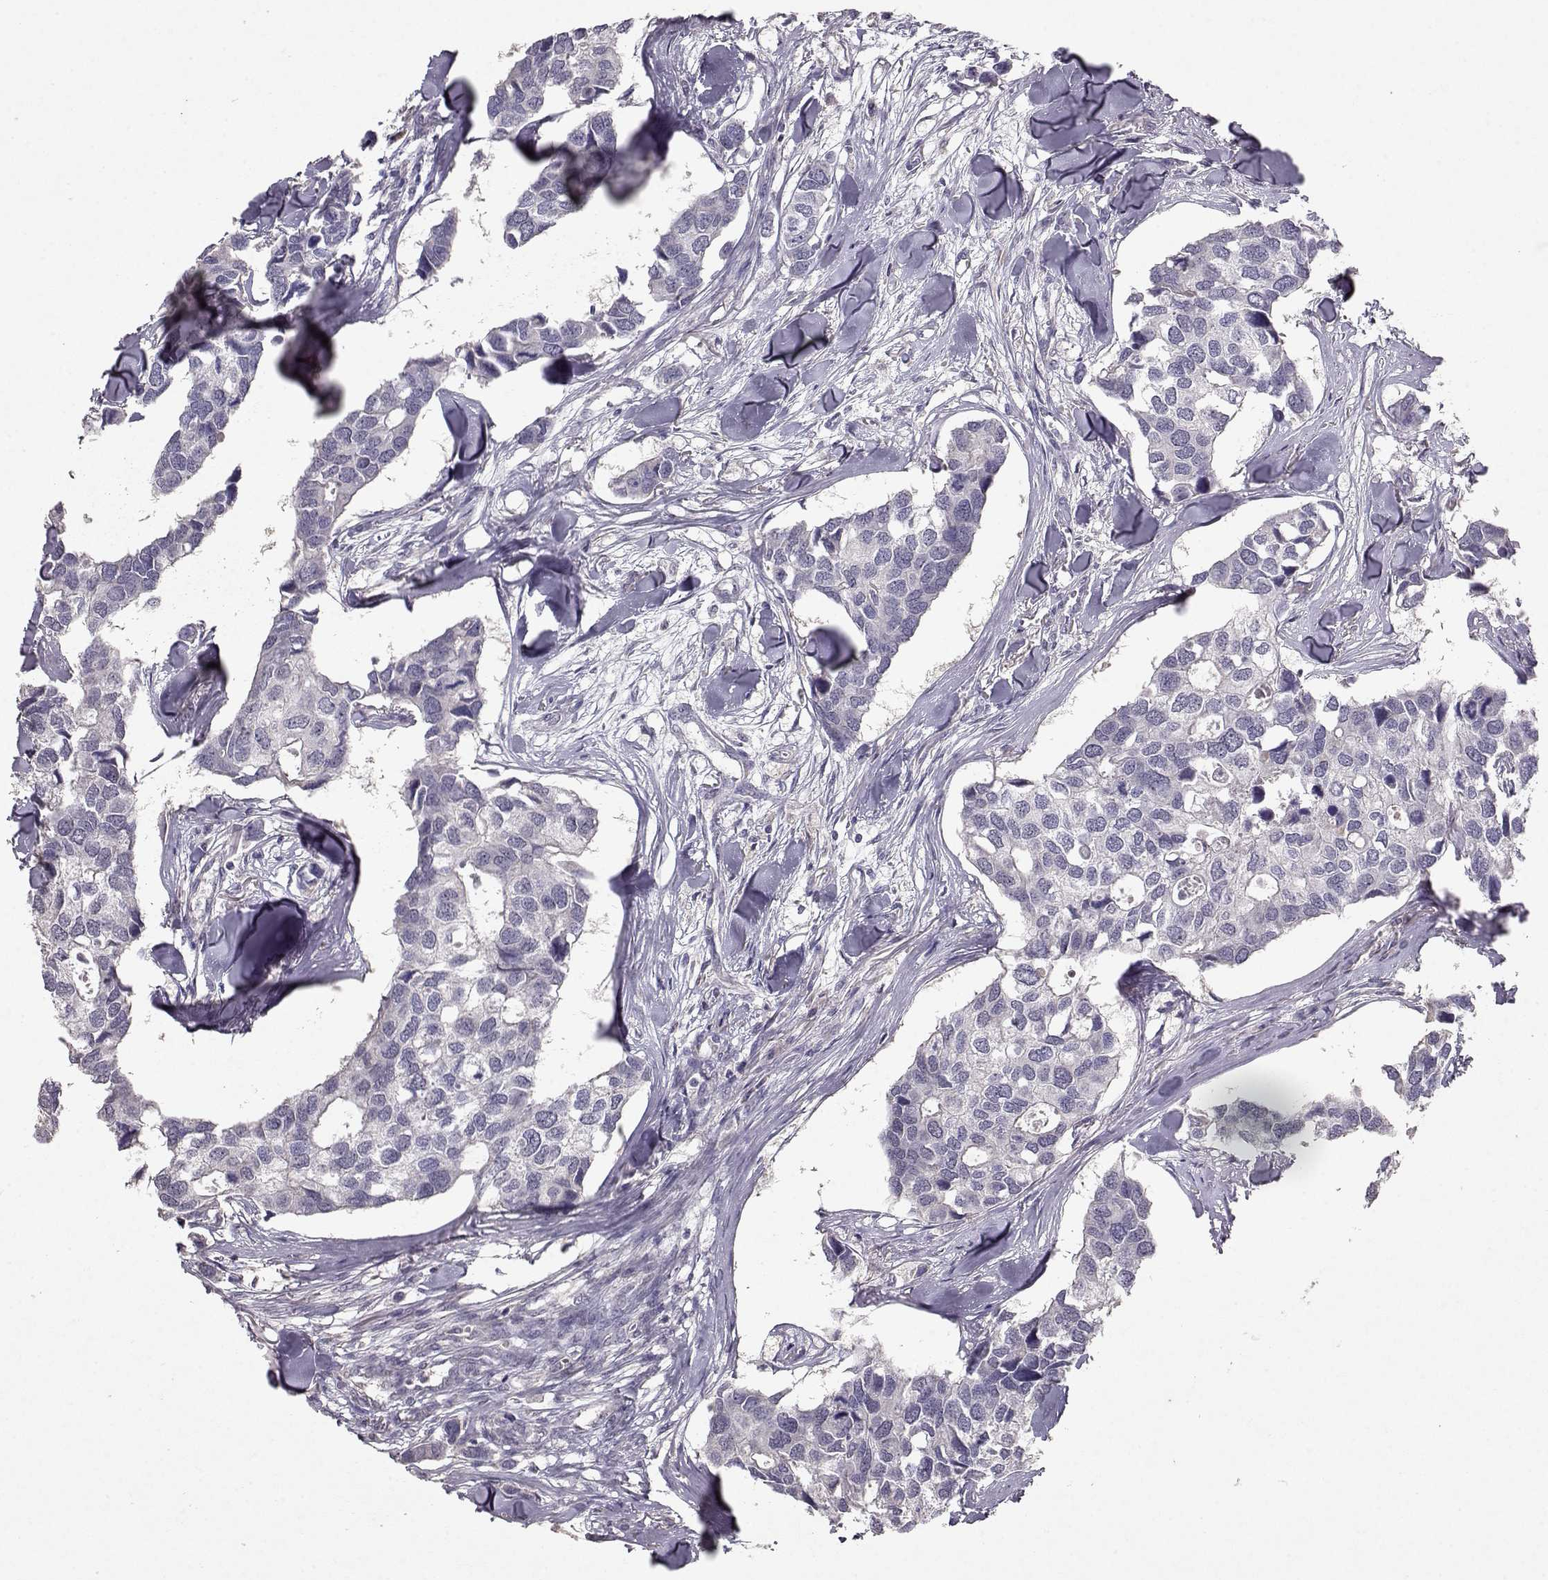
{"staining": {"intensity": "negative", "quantity": "none", "location": "none"}, "tissue": "breast cancer", "cell_type": "Tumor cells", "image_type": "cancer", "snomed": [{"axis": "morphology", "description": "Duct carcinoma"}, {"axis": "topography", "description": "Breast"}], "caption": "IHC histopathology image of neoplastic tissue: breast cancer stained with DAB demonstrates no significant protein positivity in tumor cells. (Immunohistochemistry, brightfield microscopy, high magnification).", "gene": "PMCH", "patient": {"sex": "female", "age": 83}}